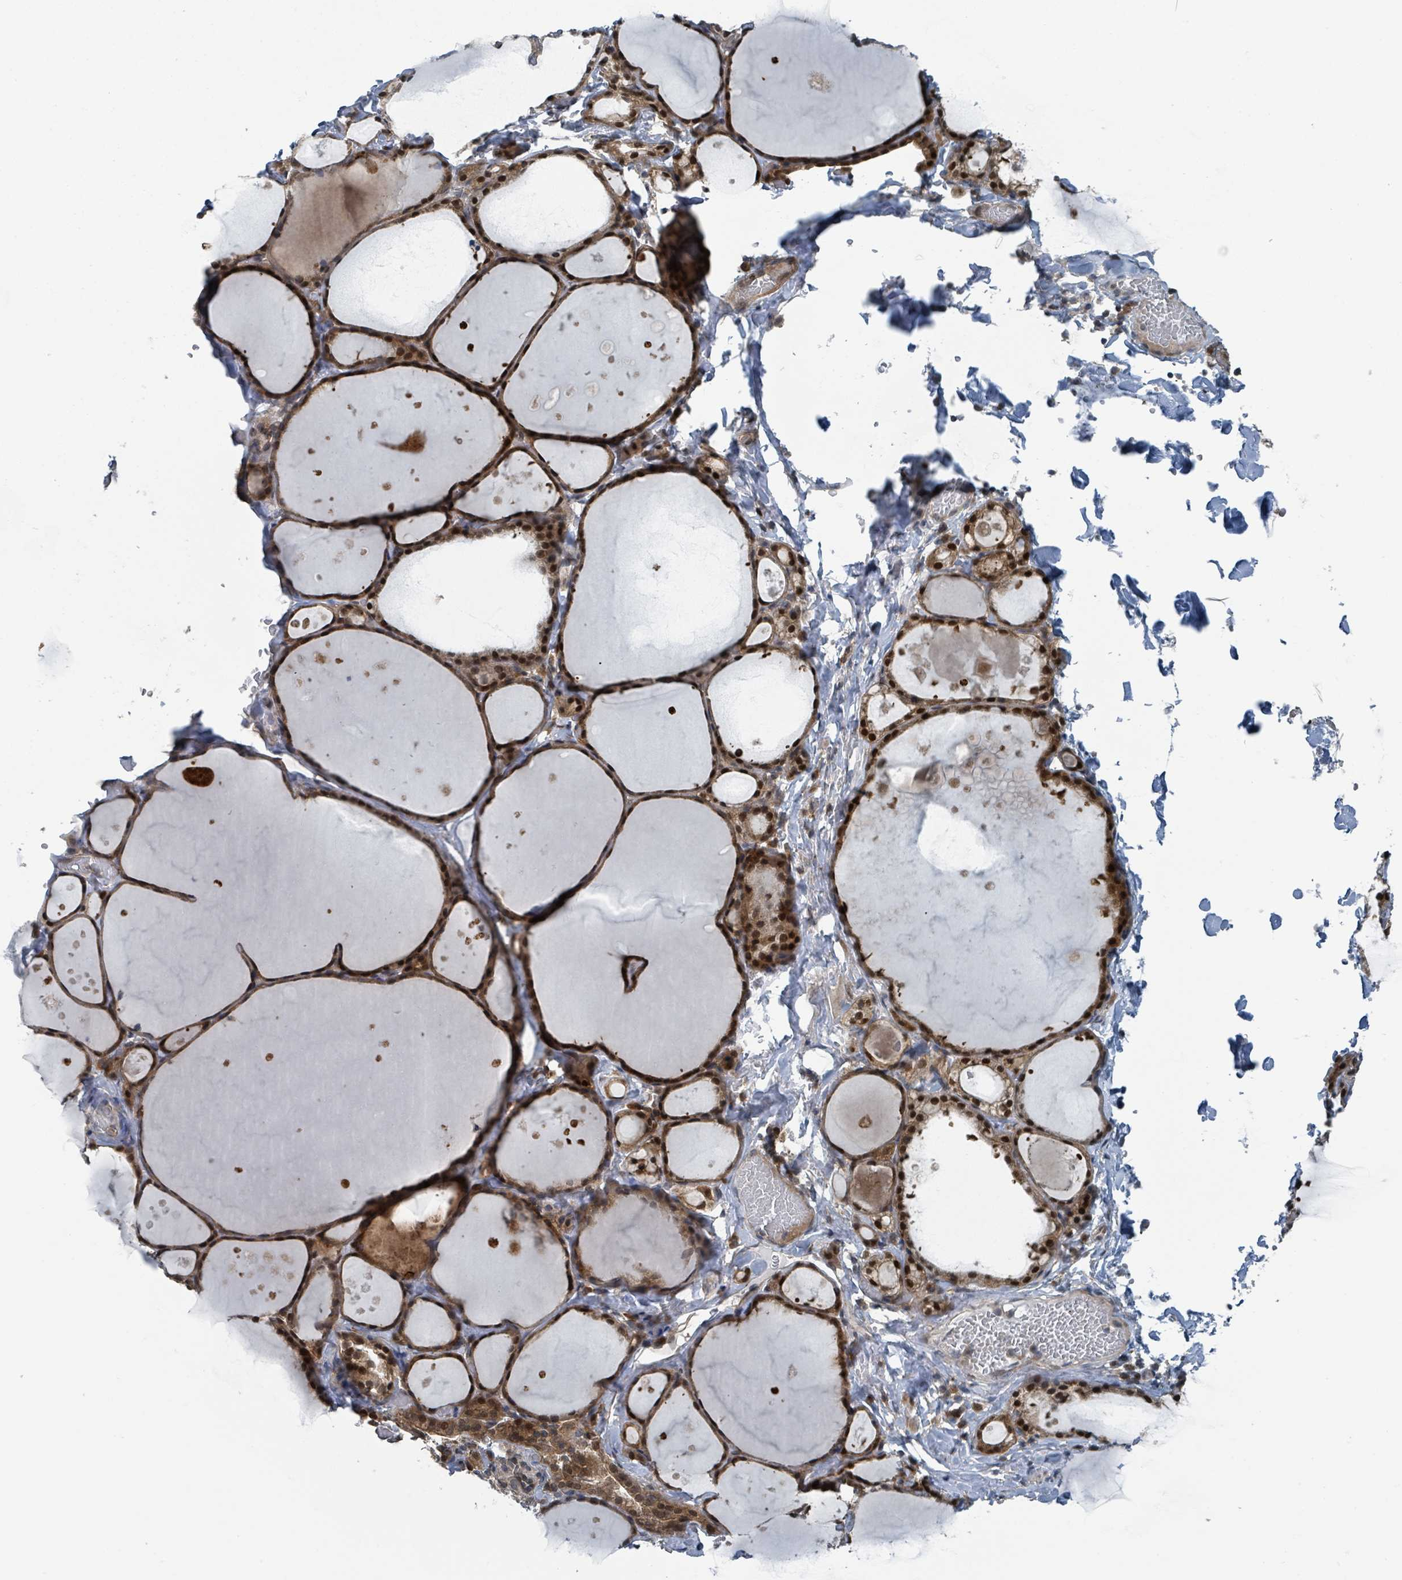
{"staining": {"intensity": "strong", "quantity": ">75%", "location": "cytoplasmic/membranous,nuclear"}, "tissue": "thyroid gland", "cell_type": "Glandular cells", "image_type": "normal", "snomed": [{"axis": "morphology", "description": "Normal tissue, NOS"}, {"axis": "topography", "description": "Thyroid gland"}], "caption": "Glandular cells exhibit high levels of strong cytoplasmic/membranous,nuclear positivity in about >75% of cells in unremarkable human thyroid gland. (DAB (3,3'-diaminobenzidine) IHC with brightfield microscopy, high magnification).", "gene": "GOLGA7B", "patient": {"sex": "male", "age": 56}}